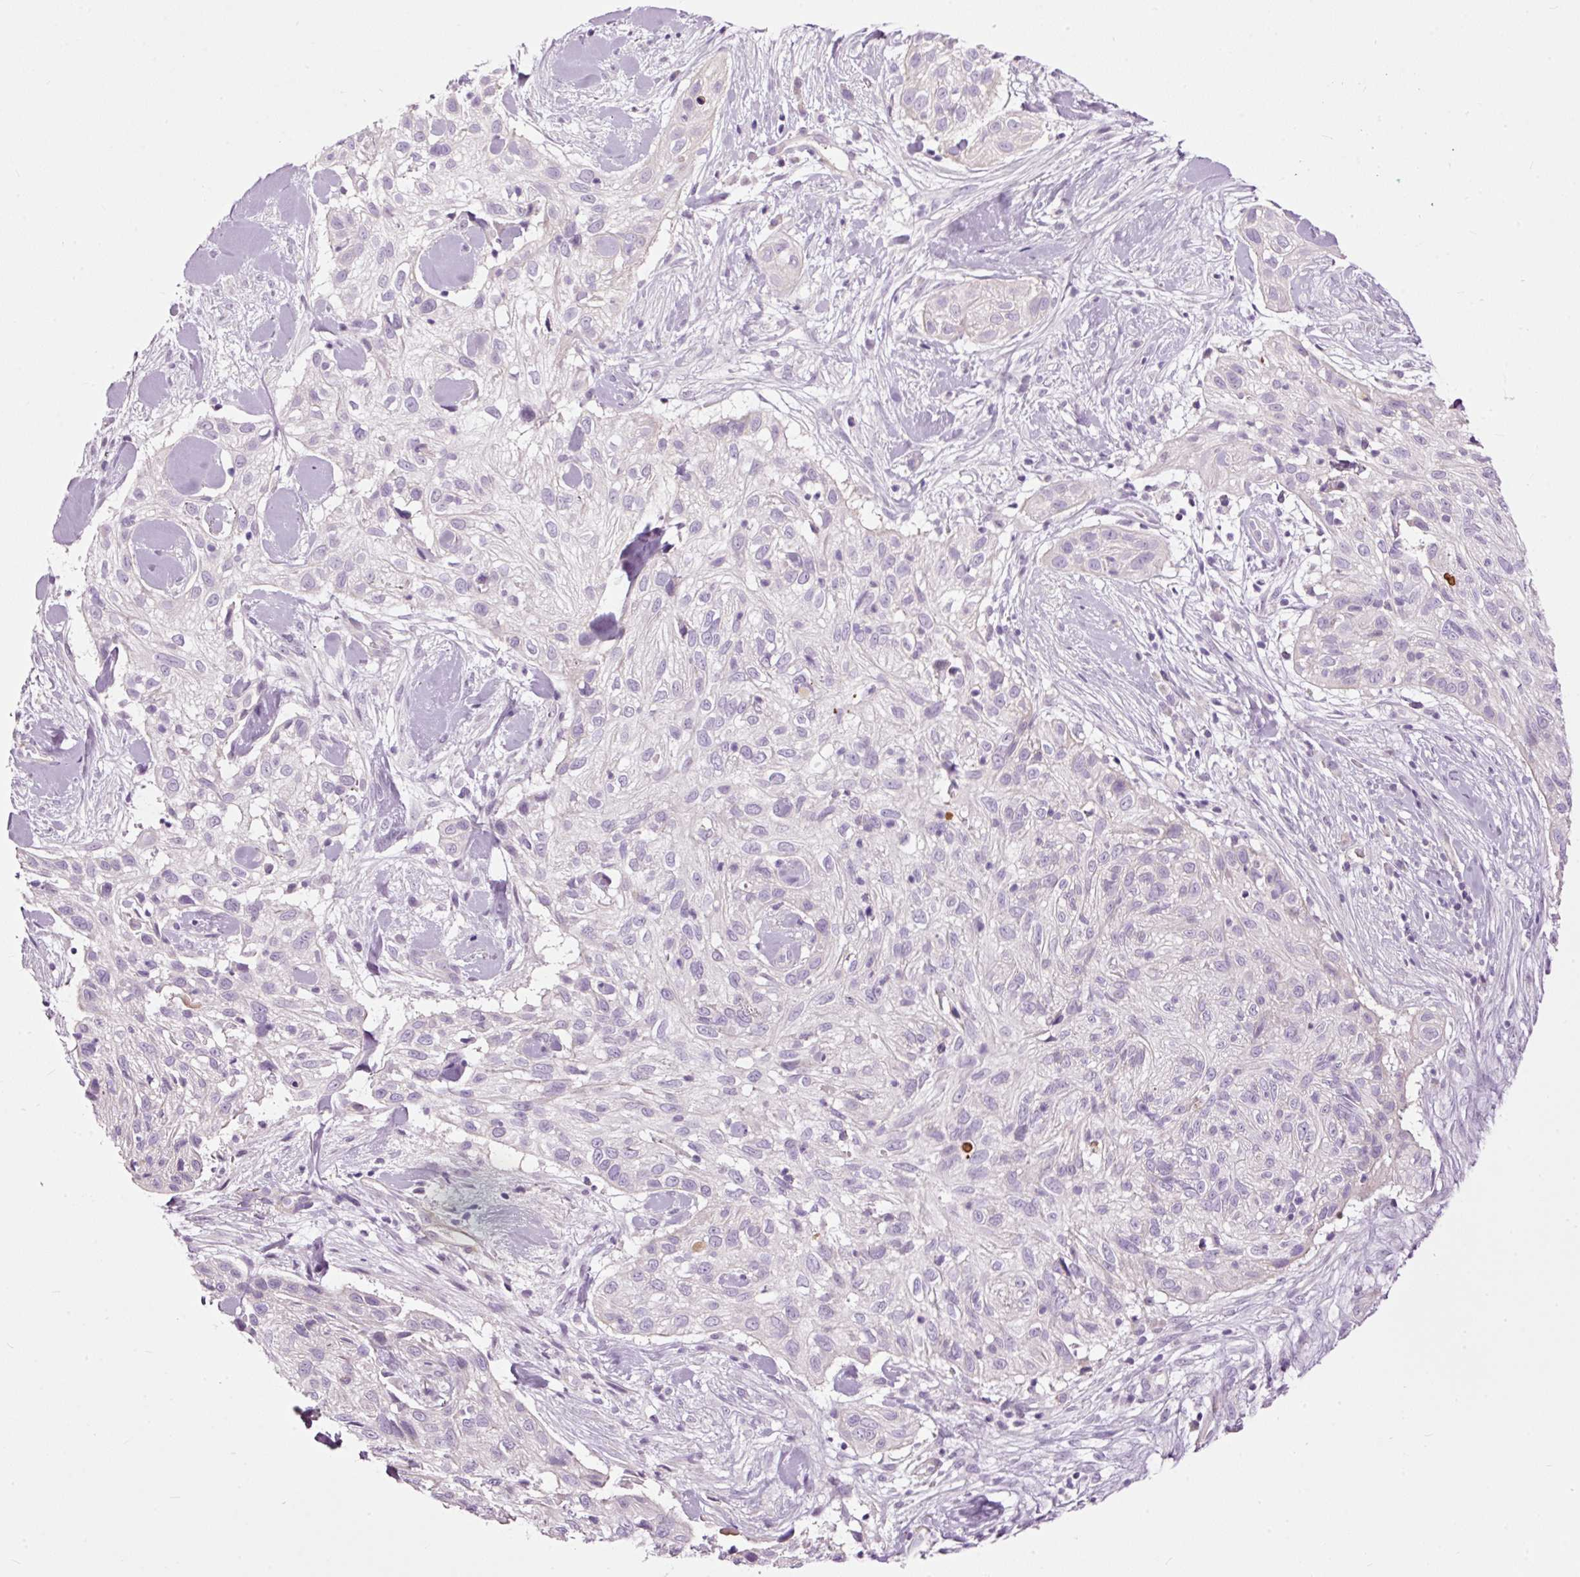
{"staining": {"intensity": "negative", "quantity": "none", "location": "none"}, "tissue": "skin cancer", "cell_type": "Tumor cells", "image_type": "cancer", "snomed": [{"axis": "morphology", "description": "Squamous cell carcinoma, NOS"}, {"axis": "topography", "description": "Skin"}], "caption": "High magnification brightfield microscopy of skin cancer stained with DAB (3,3'-diaminobenzidine) (brown) and counterstained with hematoxylin (blue): tumor cells show no significant expression.", "gene": "FCRL4", "patient": {"sex": "male", "age": 82}}